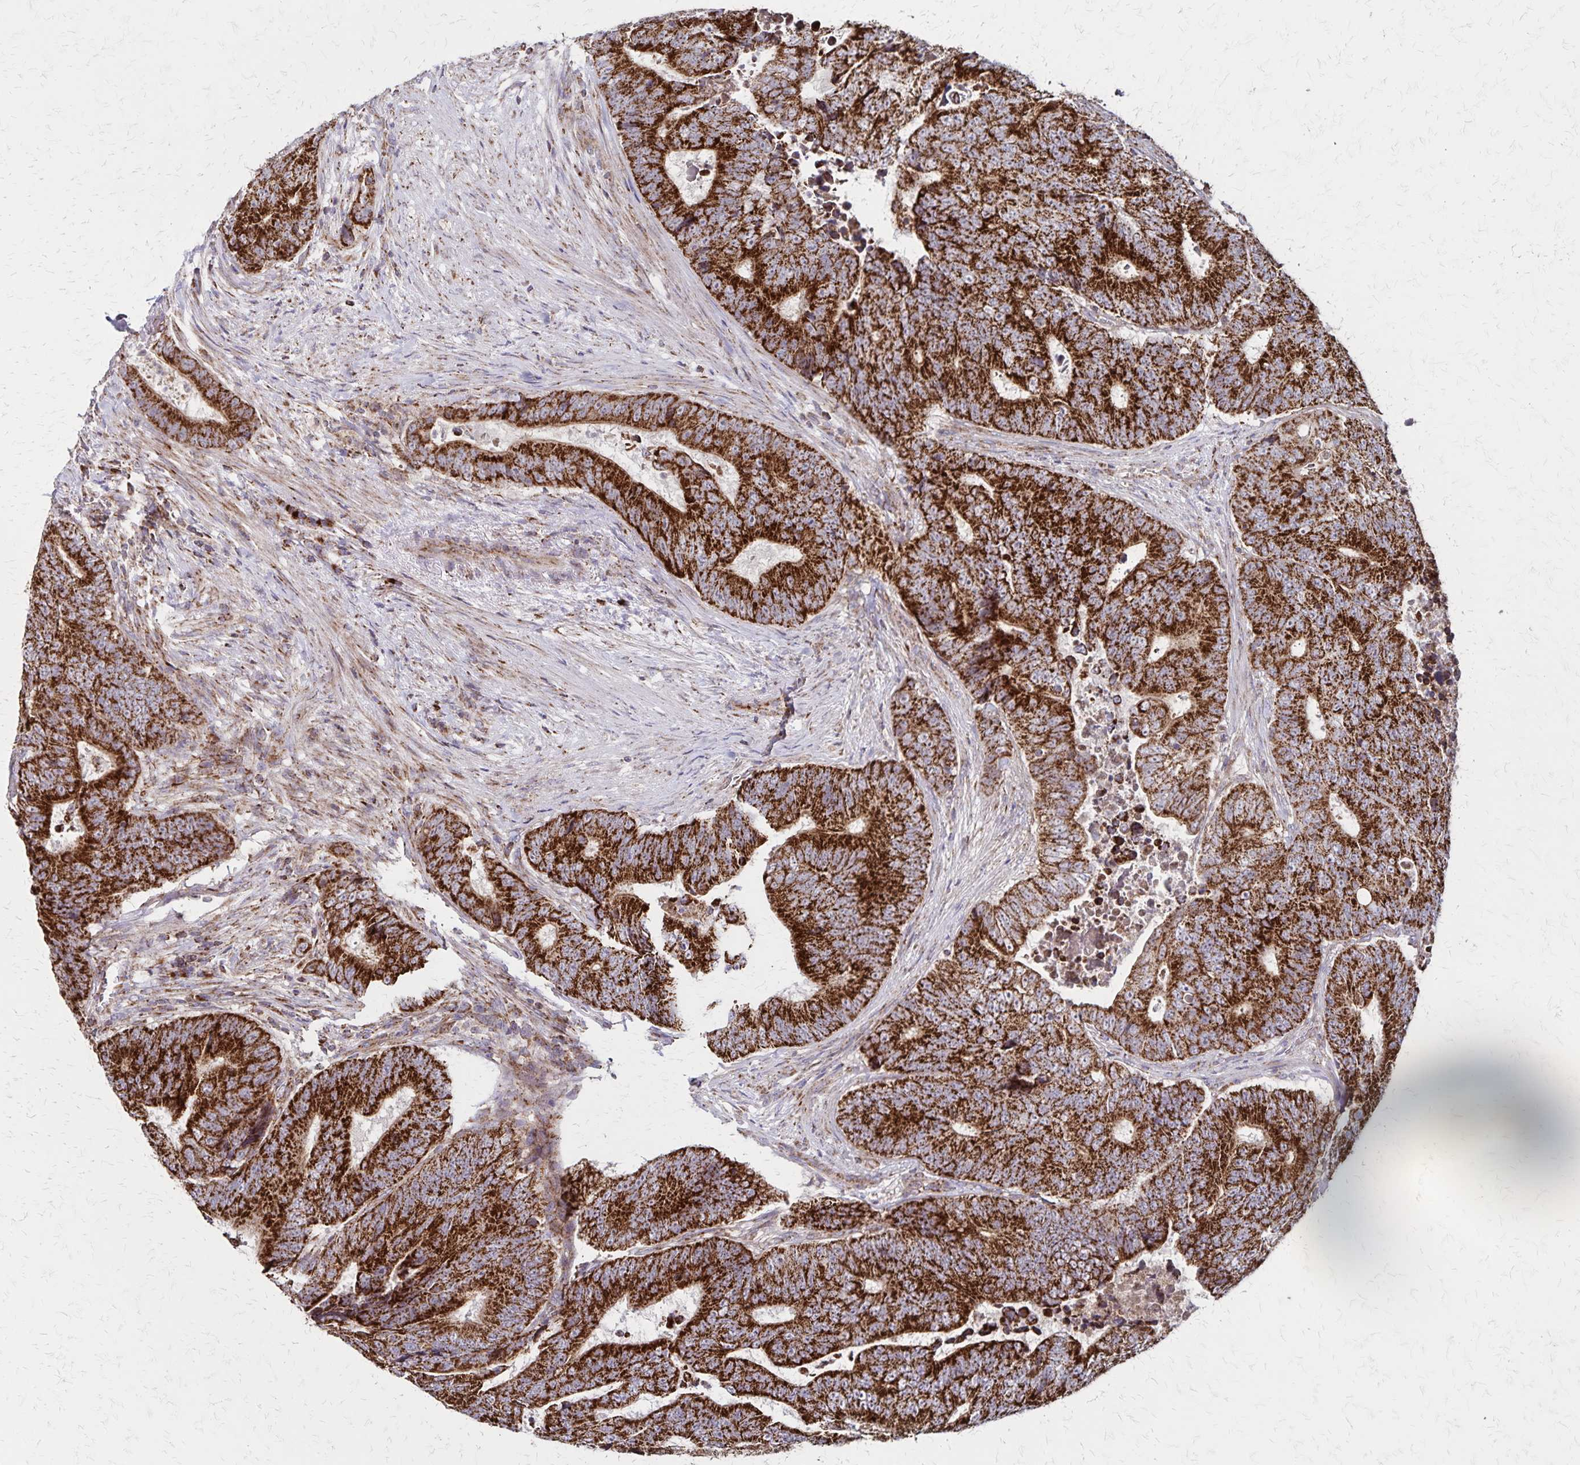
{"staining": {"intensity": "strong", "quantity": ">75%", "location": "cytoplasmic/membranous"}, "tissue": "colorectal cancer", "cell_type": "Tumor cells", "image_type": "cancer", "snomed": [{"axis": "morphology", "description": "Adenocarcinoma, NOS"}, {"axis": "topography", "description": "Colon"}], "caption": "Colorectal adenocarcinoma stained with DAB immunohistochemistry (IHC) shows high levels of strong cytoplasmic/membranous positivity in about >75% of tumor cells.", "gene": "NFS1", "patient": {"sex": "female", "age": 48}}